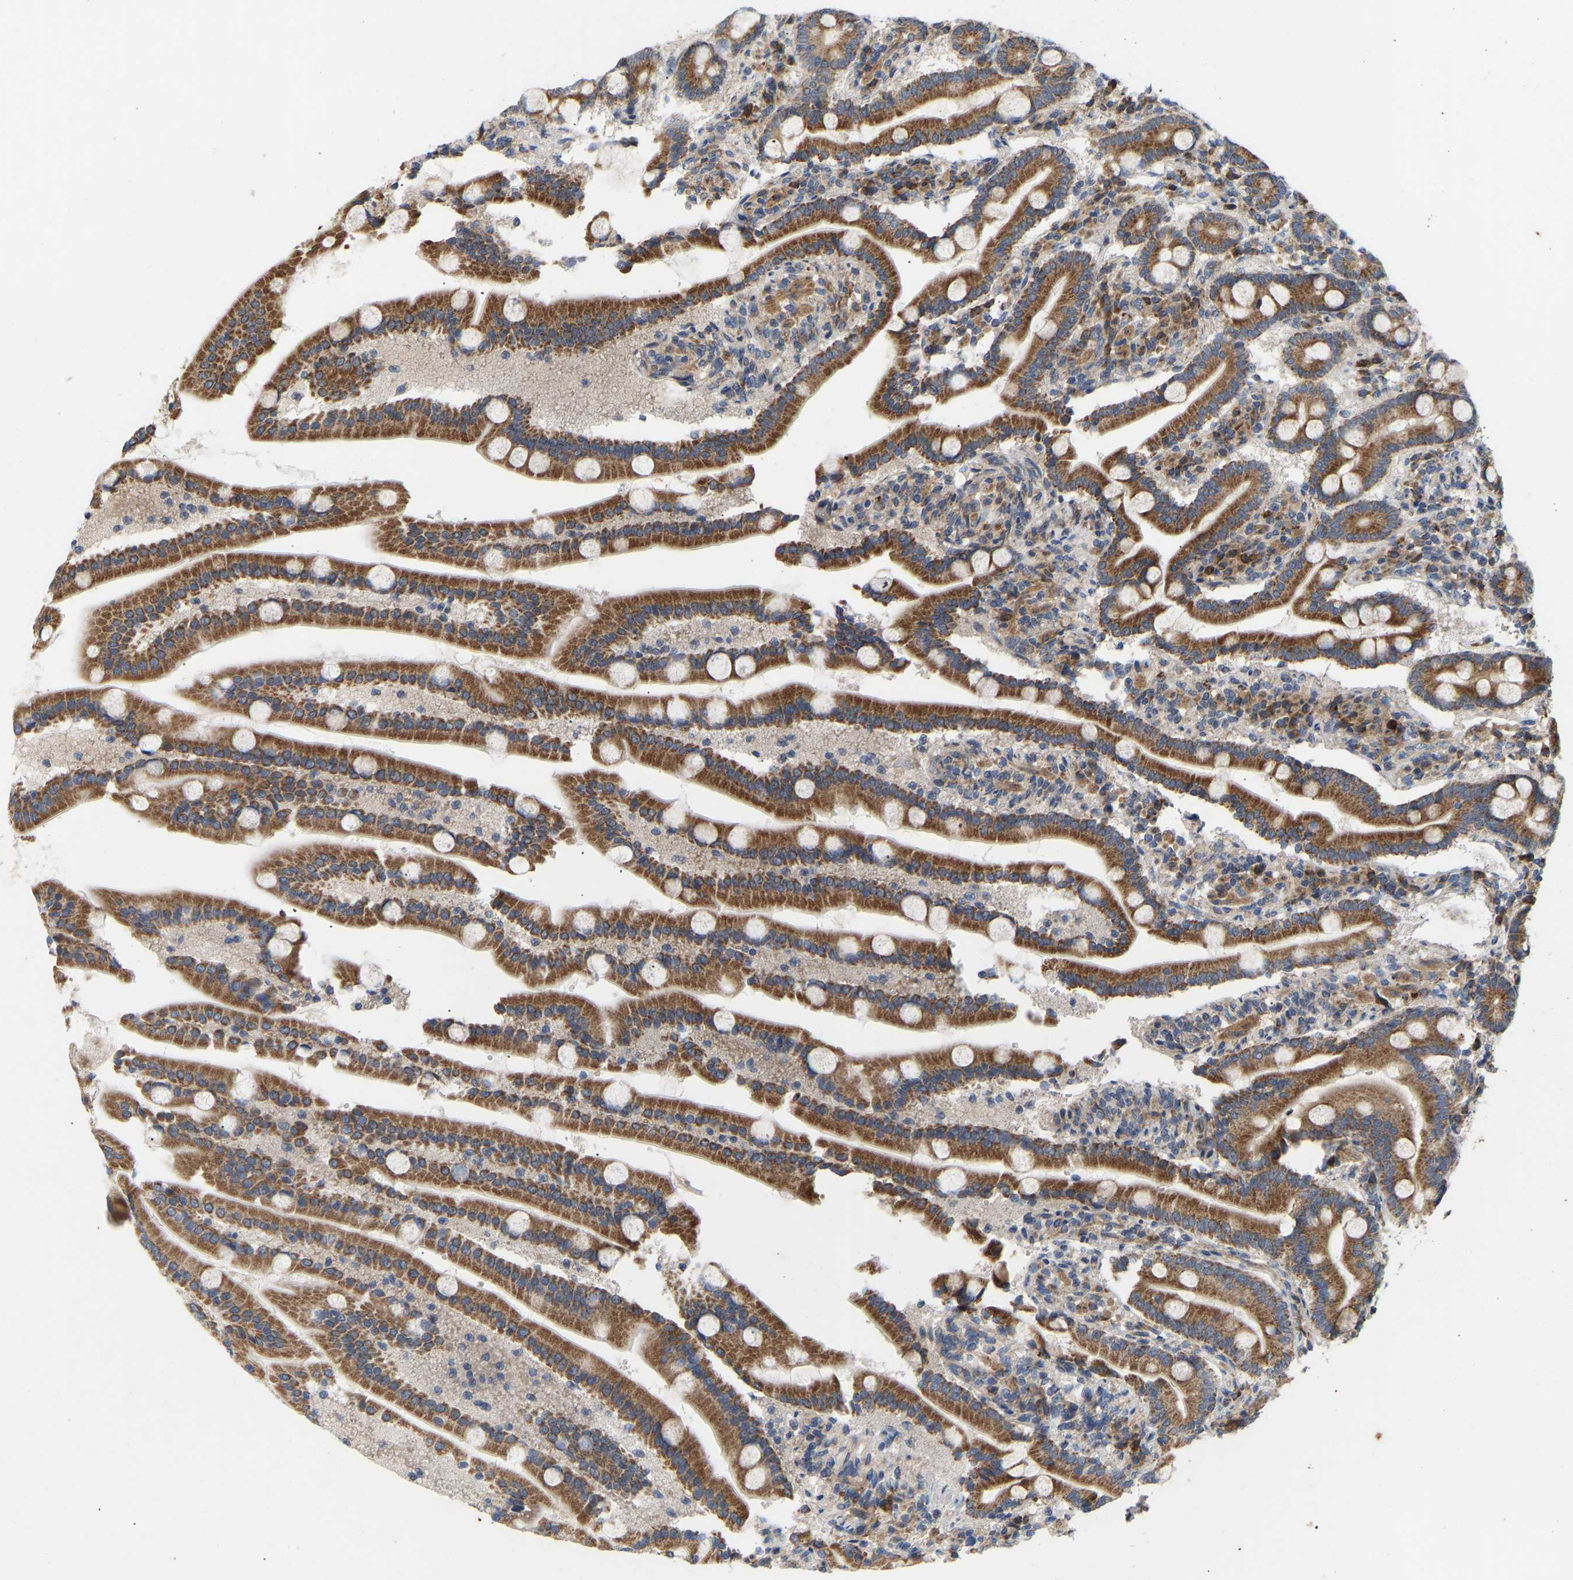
{"staining": {"intensity": "moderate", "quantity": ">75%", "location": "cytoplasmic/membranous"}, "tissue": "duodenum", "cell_type": "Glandular cells", "image_type": "normal", "snomed": [{"axis": "morphology", "description": "Normal tissue, NOS"}, {"axis": "topography", "description": "Duodenum"}], "caption": "Normal duodenum was stained to show a protein in brown. There is medium levels of moderate cytoplasmic/membranous staining in approximately >75% of glandular cells.", "gene": "HACD2", "patient": {"sex": "male", "age": 54}}